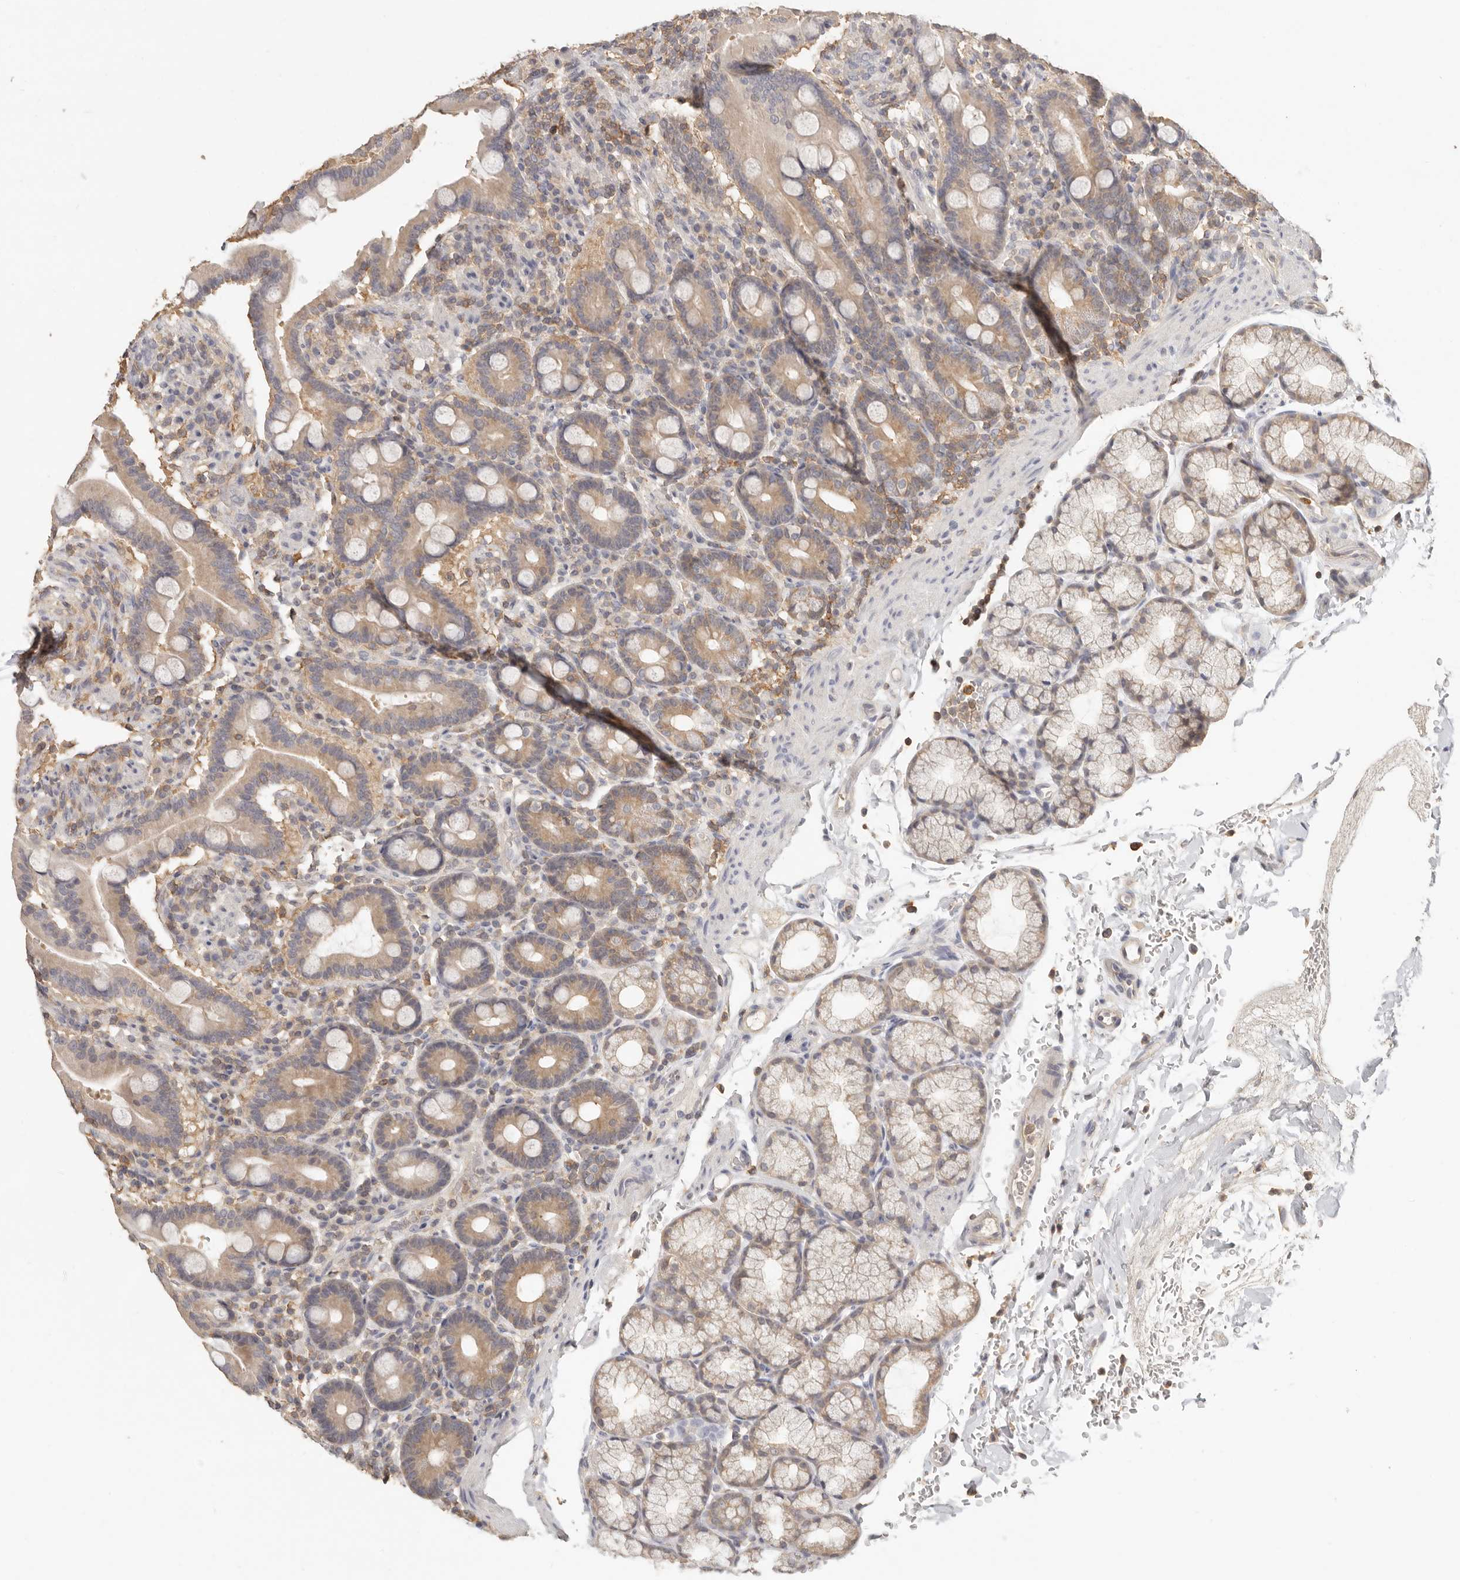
{"staining": {"intensity": "moderate", "quantity": "25%-75%", "location": "cytoplasmic/membranous"}, "tissue": "duodenum", "cell_type": "Glandular cells", "image_type": "normal", "snomed": [{"axis": "morphology", "description": "Normal tissue, NOS"}, {"axis": "topography", "description": "Duodenum"}], "caption": "This is a photomicrograph of IHC staining of normal duodenum, which shows moderate positivity in the cytoplasmic/membranous of glandular cells.", "gene": "CSK", "patient": {"sex": "male", "age": 54}}